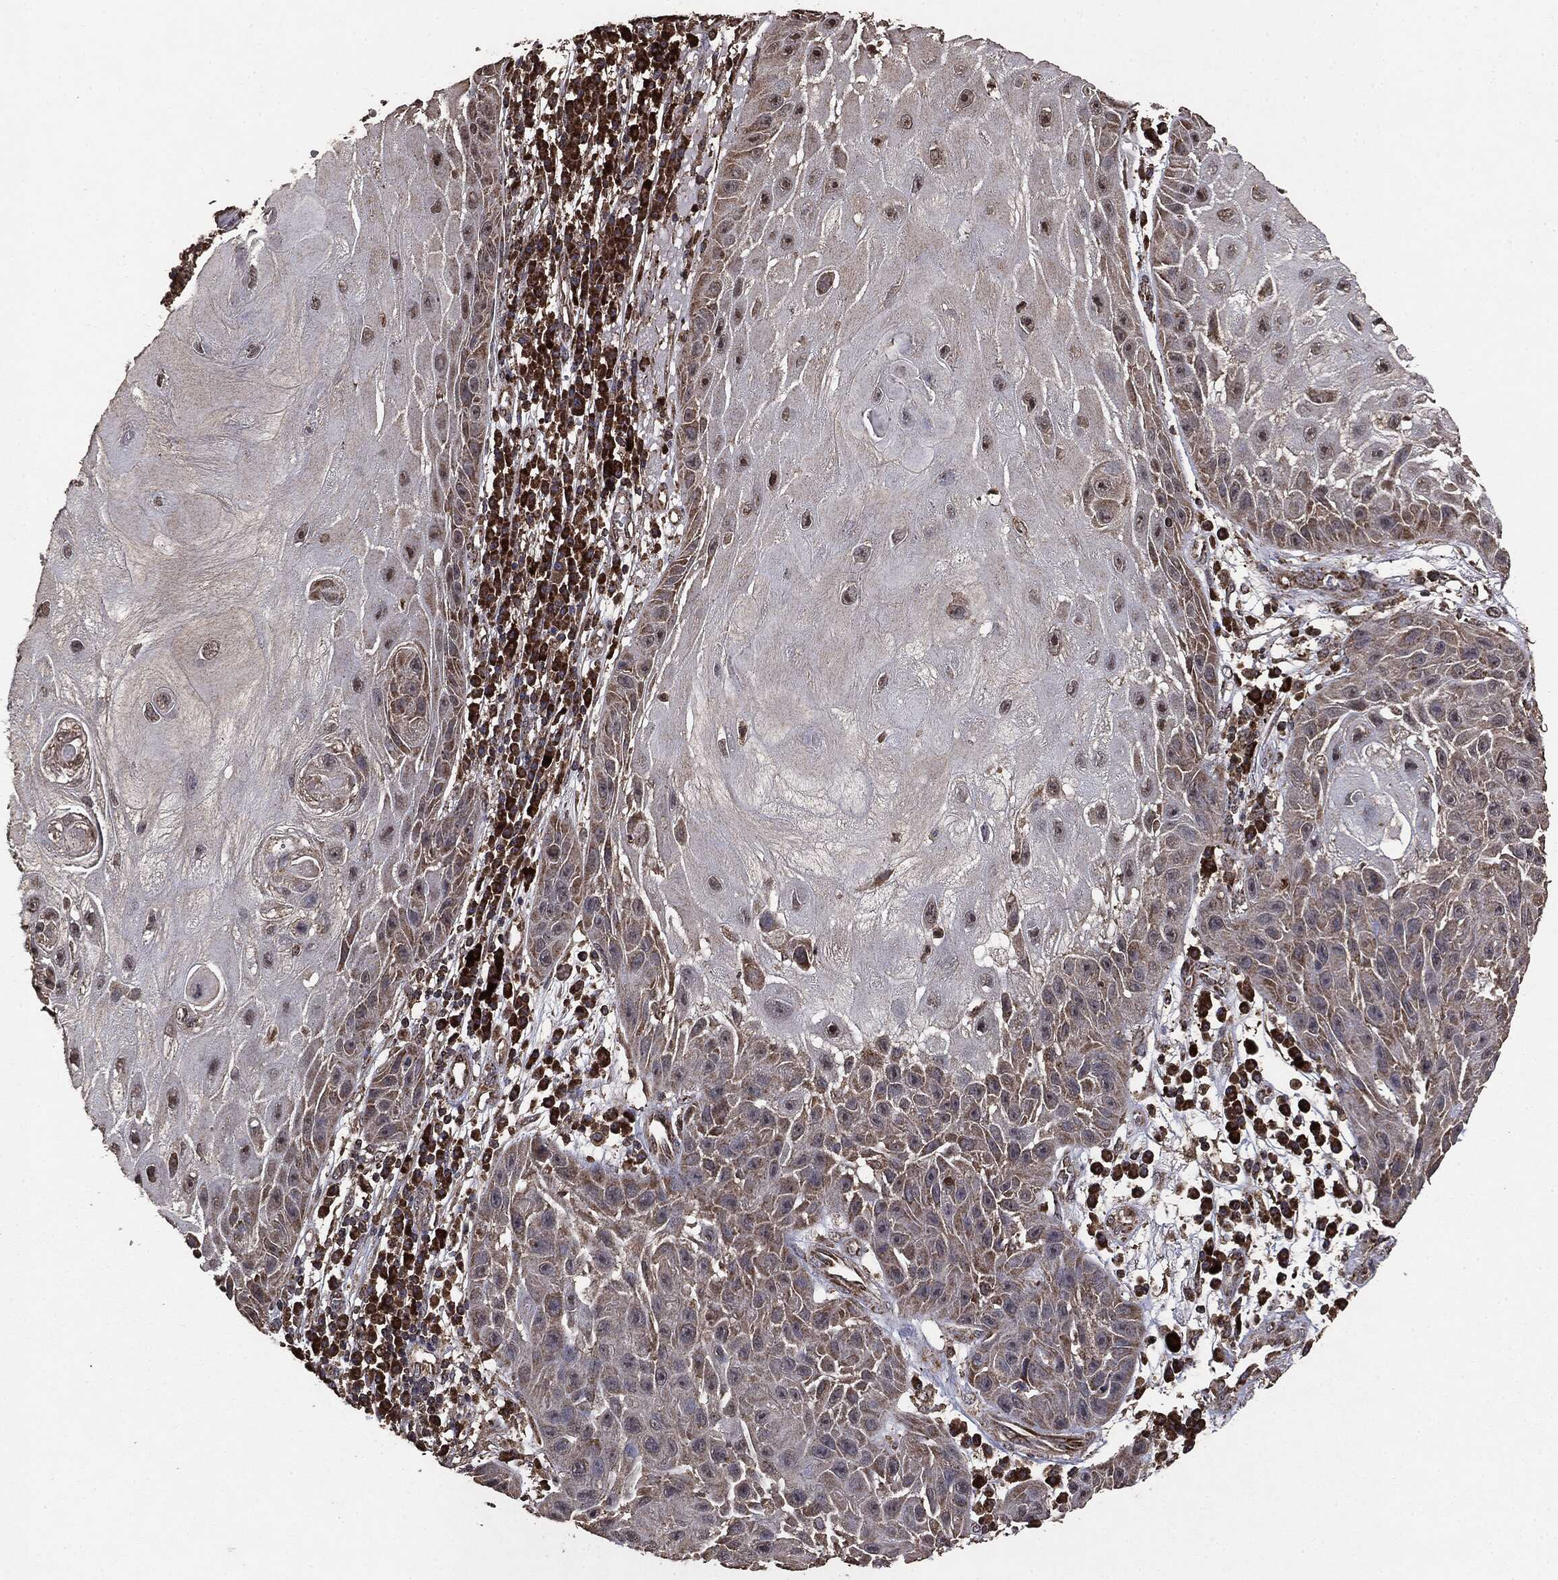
{"staining": {"intensity": "weak", "quantity": "25%-75%", "location": "cytoplasmic/membranous"}, "tissue": "skin cancer", "cell_type": "Tumor cells", "image_type": "cancer", "snomed": [{"axis": "morphology", "description": "Normal tissue, NOS"}, {"axis": "morphology", "description": "Squamous cell carcinoma, NOS"}, {"axis": "topography", "description": "Skin"}], "caption": "Tumor cells display weak cytoplasmic/membranous positivity in approximately 25%-75% of cells in skin cancer.", "gene": "MTOR", "patient": {"sex": "male", "age": 79}}